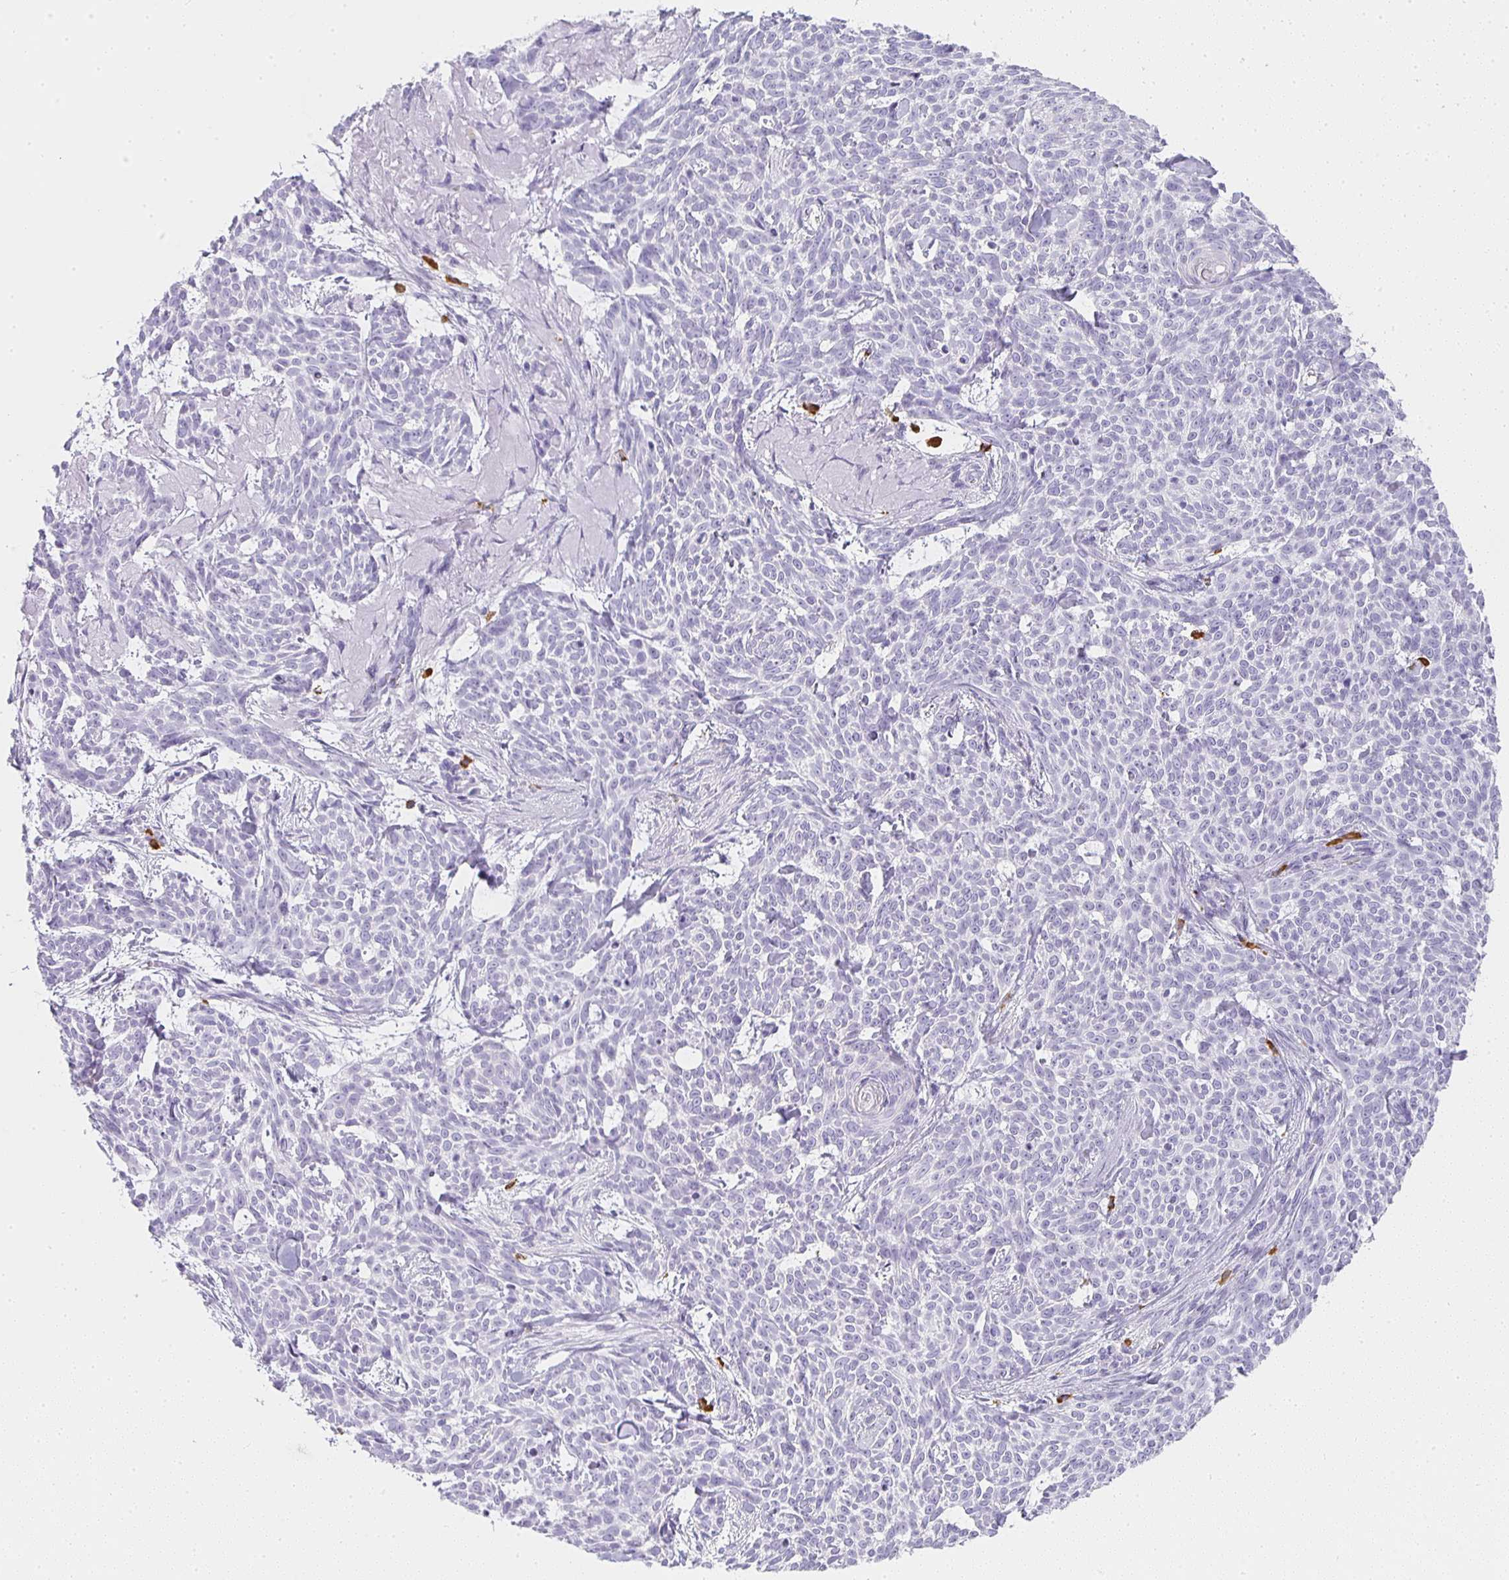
{"staining": {"intensity": "negative", "quantity": "none", "location": "none"}, "tissue": "skin cancer", "cell_type": "Tumor cells", "image_type": "cancer", "snomed": [{"axis": "morphology", "description": "Basal cell carcinoma"}, {"axis": "topography", "description": "Skin"}], "caption": "There is no significant staining in tumor cells of skin cancer (basal cell carcinoma).", "gene": "TPSD1", "patient": {"sex": "female", "age": 93}}